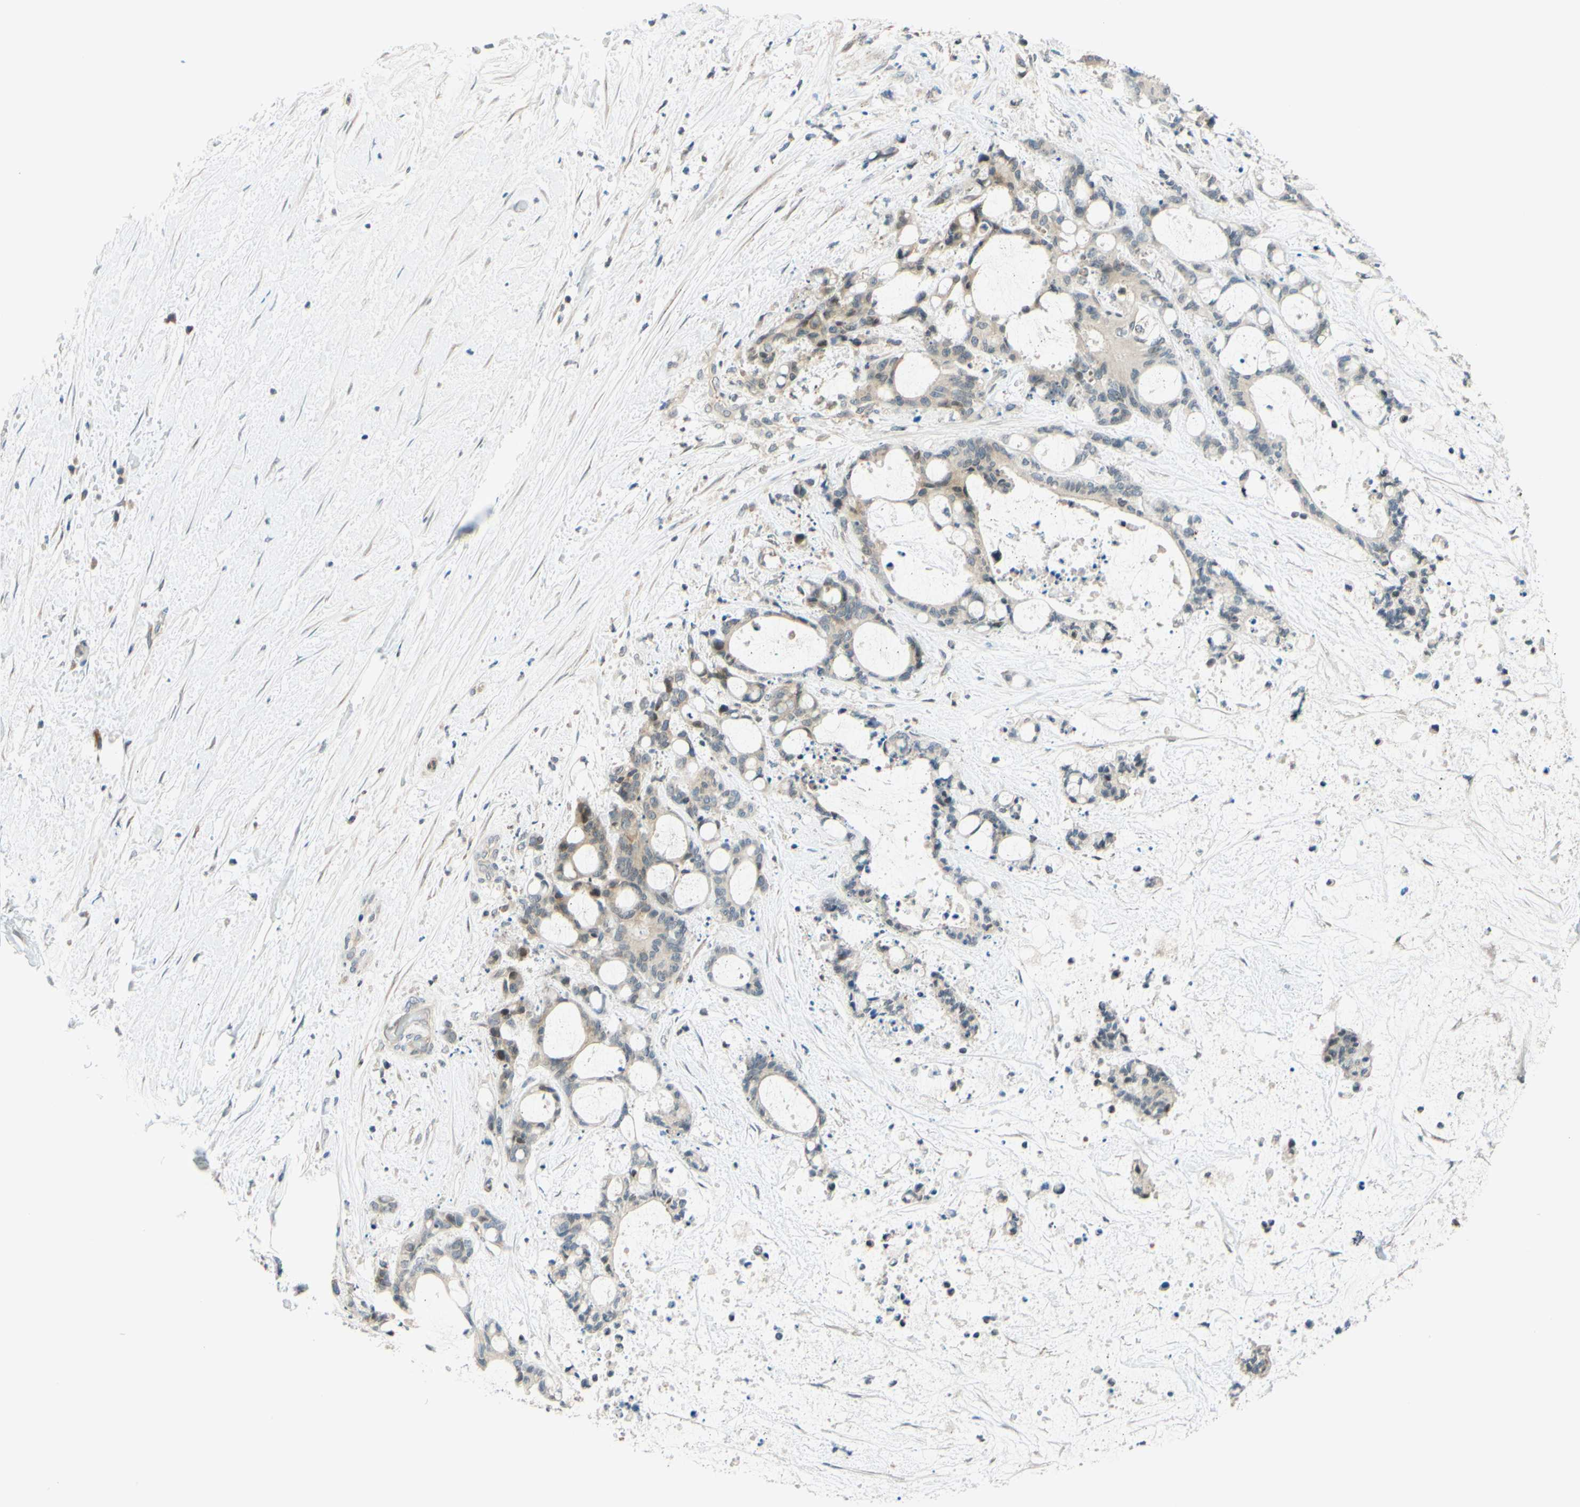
{"staining": {"intensity": "weak", "quantity": "<25%", "location": "cytoplasmic/membranous"}, "tissue": "liver cancer", "cell_type": "Tumor cells", "image_type": "cancer", "snomed": [{"axis": "morphology", "description": "Cholangiocarcinoma"}, {"axis": "topography", "description": "Liver"}], "caption": "There is no significant positivity in tumor cells of cholangiocarcinoma (liver).", "gene": "C2CD2L", "patient": {"sex": "female", "age": 73}}